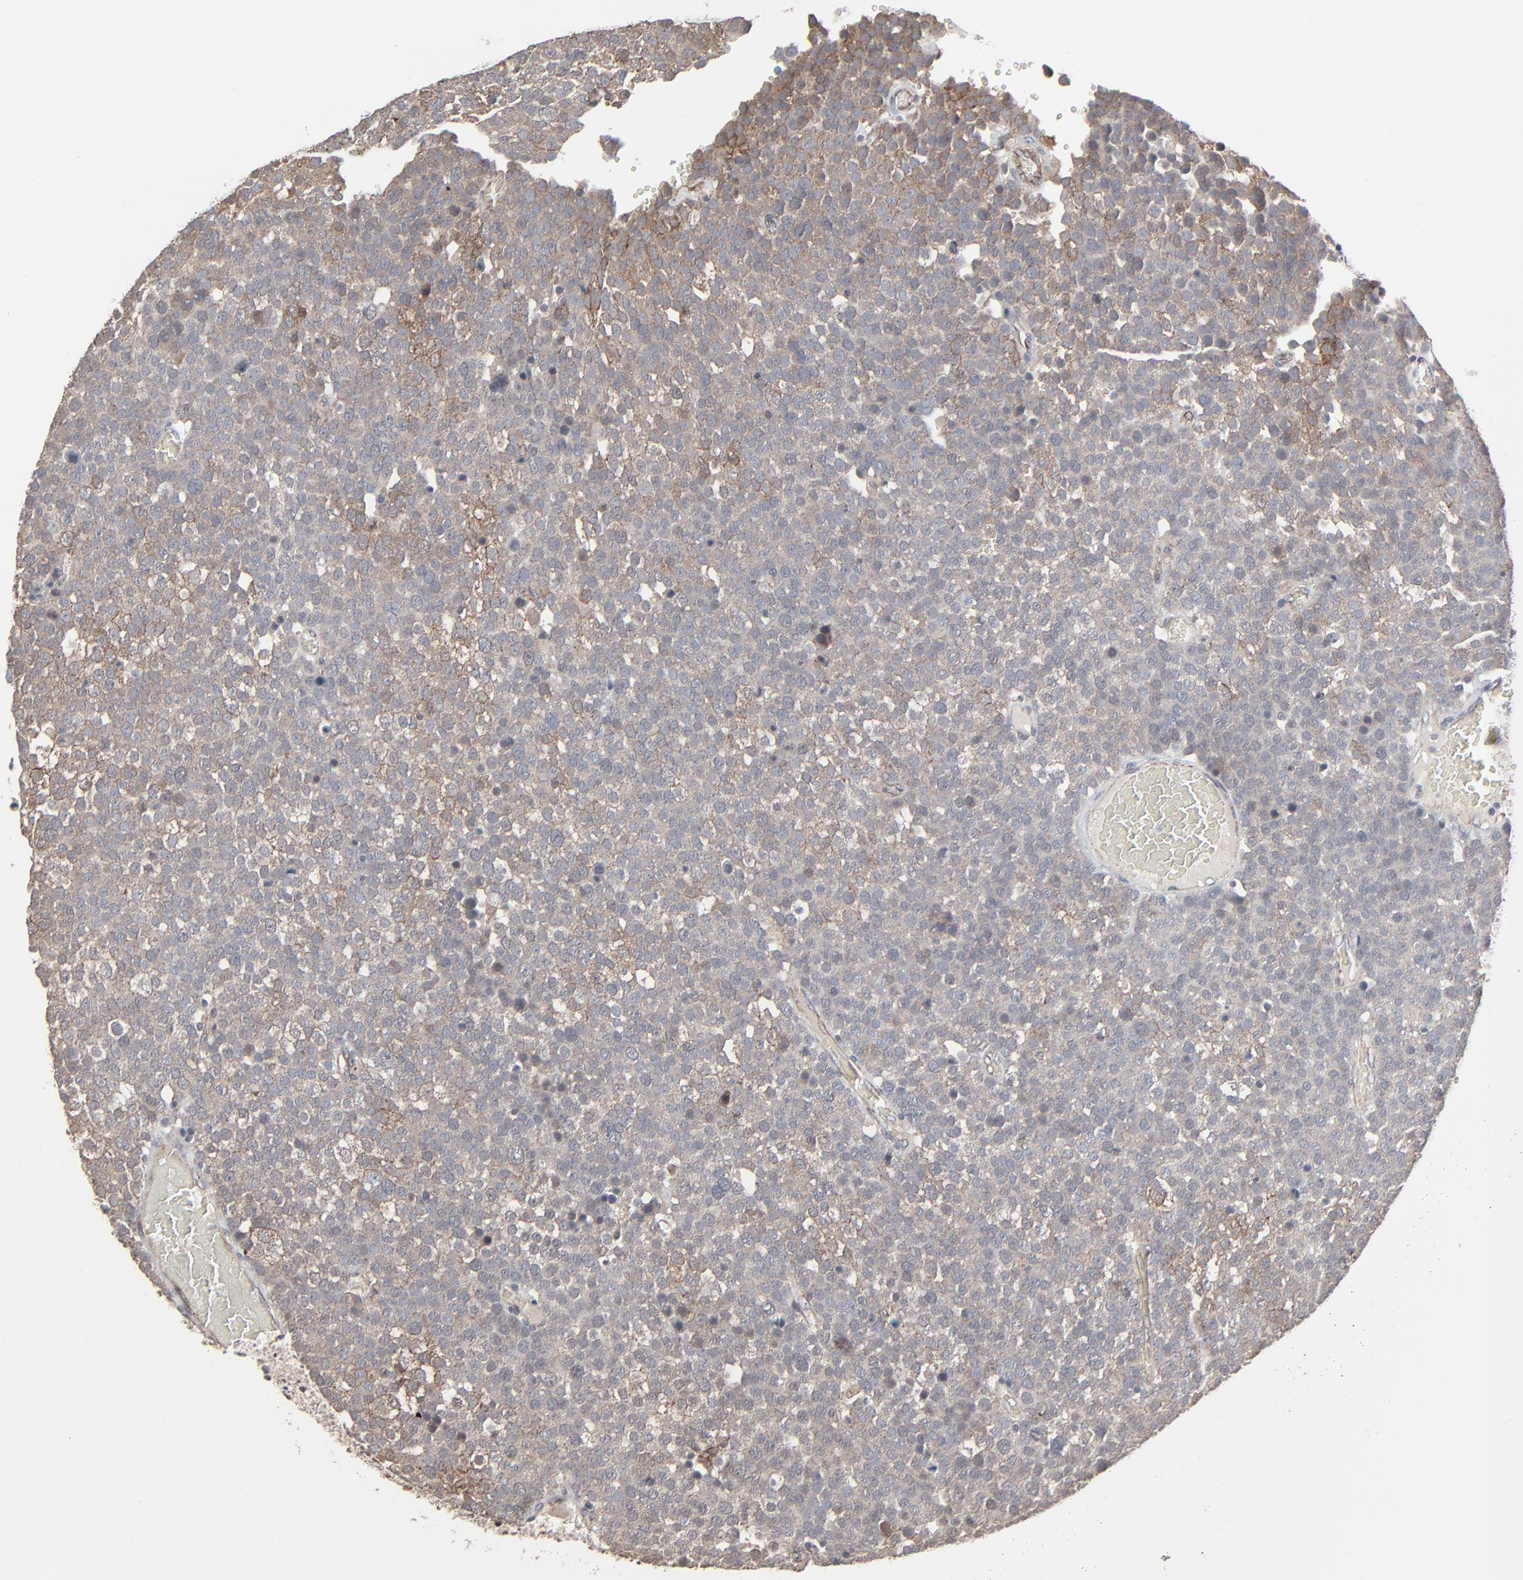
{"staining": {"intensity": "moderate", "quantity": "<25%", "location": "cytoplasmic/membranous"}, "tissue": "testis cancer", "cell_type": "Tumor cells", "image_type": "cancer", "snomed": [{"axis": "morphology", "description": "Seminoma, NOS"}, {"axis": "topography", "description": "Testis"}], "caption": "Immunohistochemistry (IHC) micrograph of human testis seminoma stained for a protein (brown), which shows low levels of moderate cytoplasmic/membranous positivity in about <25% of tumor cells.", "gene": "CTNND1", "patient": {"sex": "male", "age": 71}}